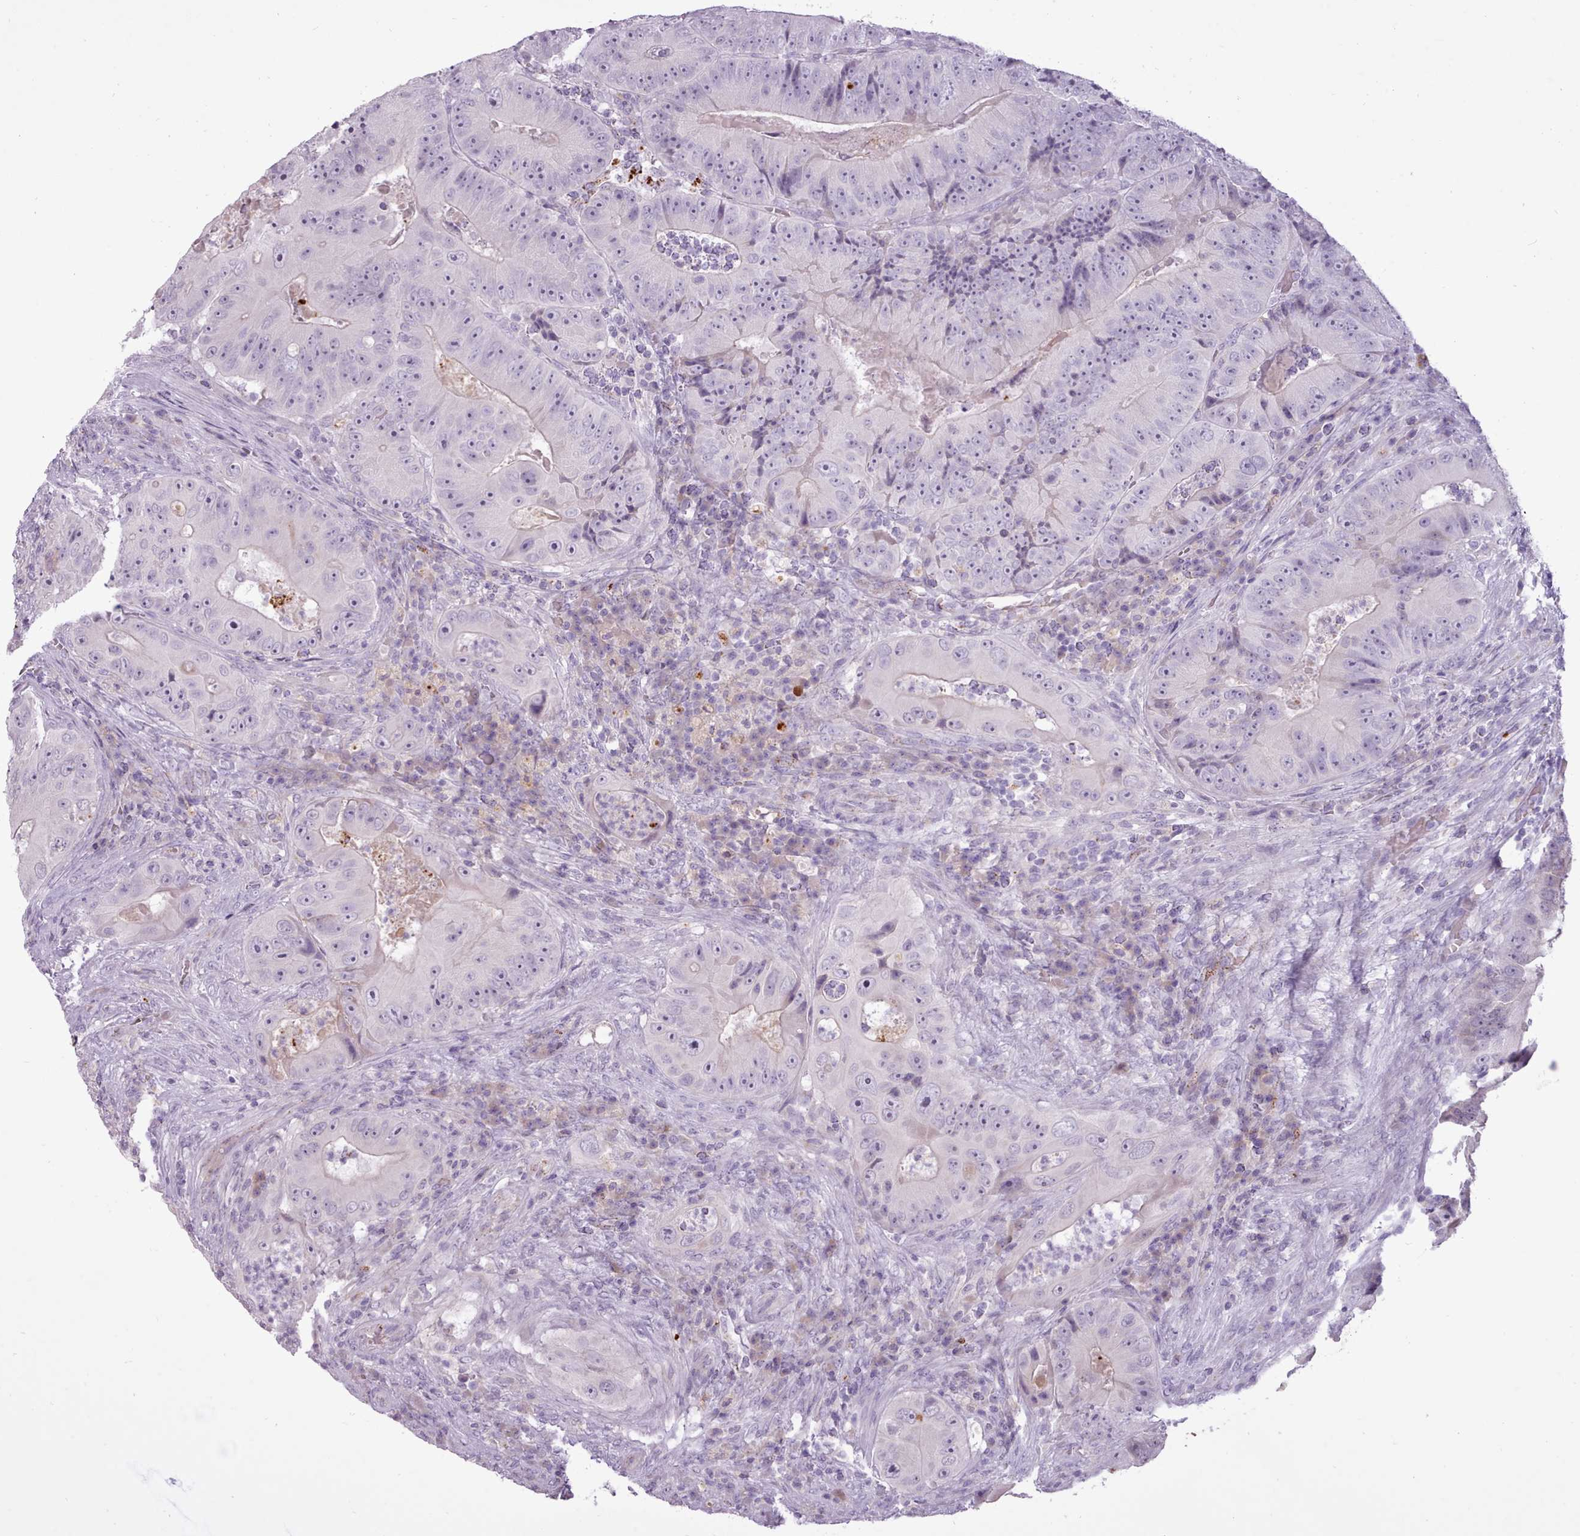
{"staining": {"intensity": "negative", "quantity": "none", "location": "none"}, "tissue": "colorectal cancer", "cell_type": "Tumor cells", "image_type": "cancer", "snomed": [{"axis": "morphology", "description": "Adenocarcinoma, NOS"}, {"axis": "topography", "description": "Colon"}], "caption": "The histopathology image displays no staining of tumor cells in colorectal adenocarcinoma.", "gene": "ATRAID", "patient": {"sex": "female", "age": 86}}